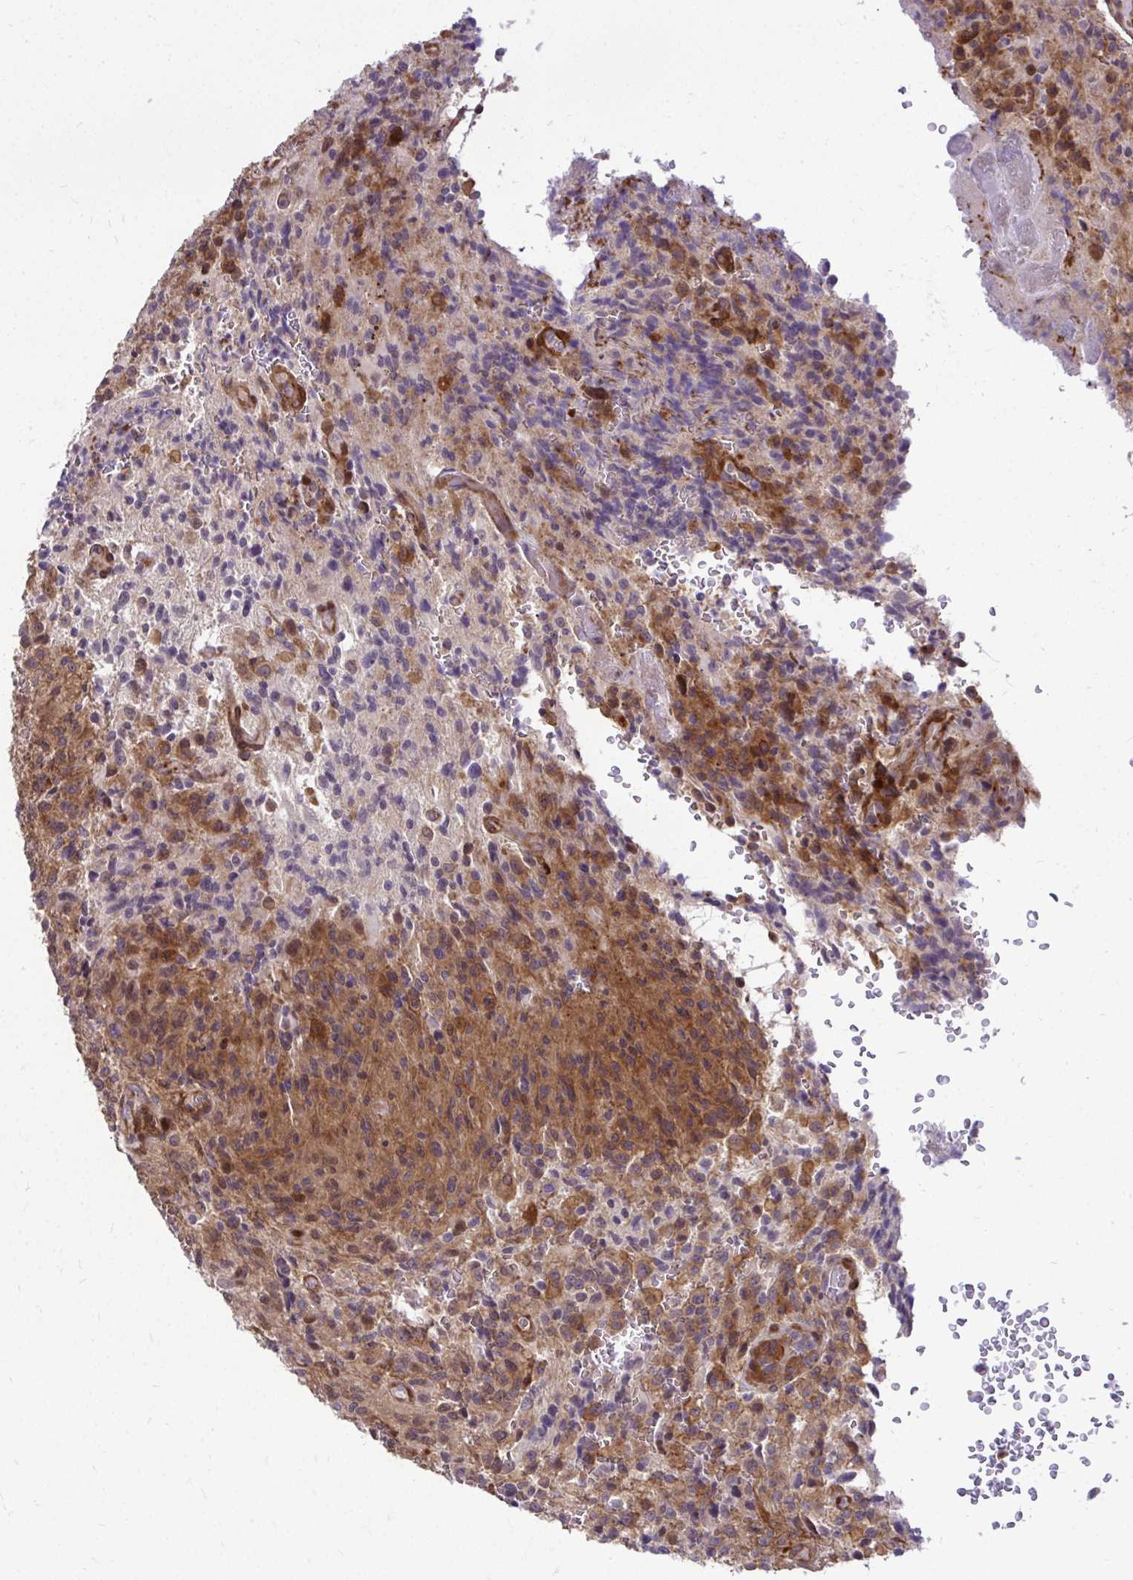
{"staining": {"intensity": "moderate", "quantity": "25%-75%", "location": "cytoplasmic/membranous"}, "tissue": "glioma", "cell_type": "Tumor cells", "image_type": "cancer", "snomed": [{"axis": "morphology", "description": "Normal tissue, NOS"}, {"axis": "morphology", "description": "Glioma, malignant, High grade"}, {"axis": "topography", "description": "Cerebral cortex"}], "caption": "High-grade glioma (malignant) stained with a protein marker demonstrates moderate staining in tumor cells.", "gene": "TRIP6", "patient": {"sex": "male", "age": 56}}